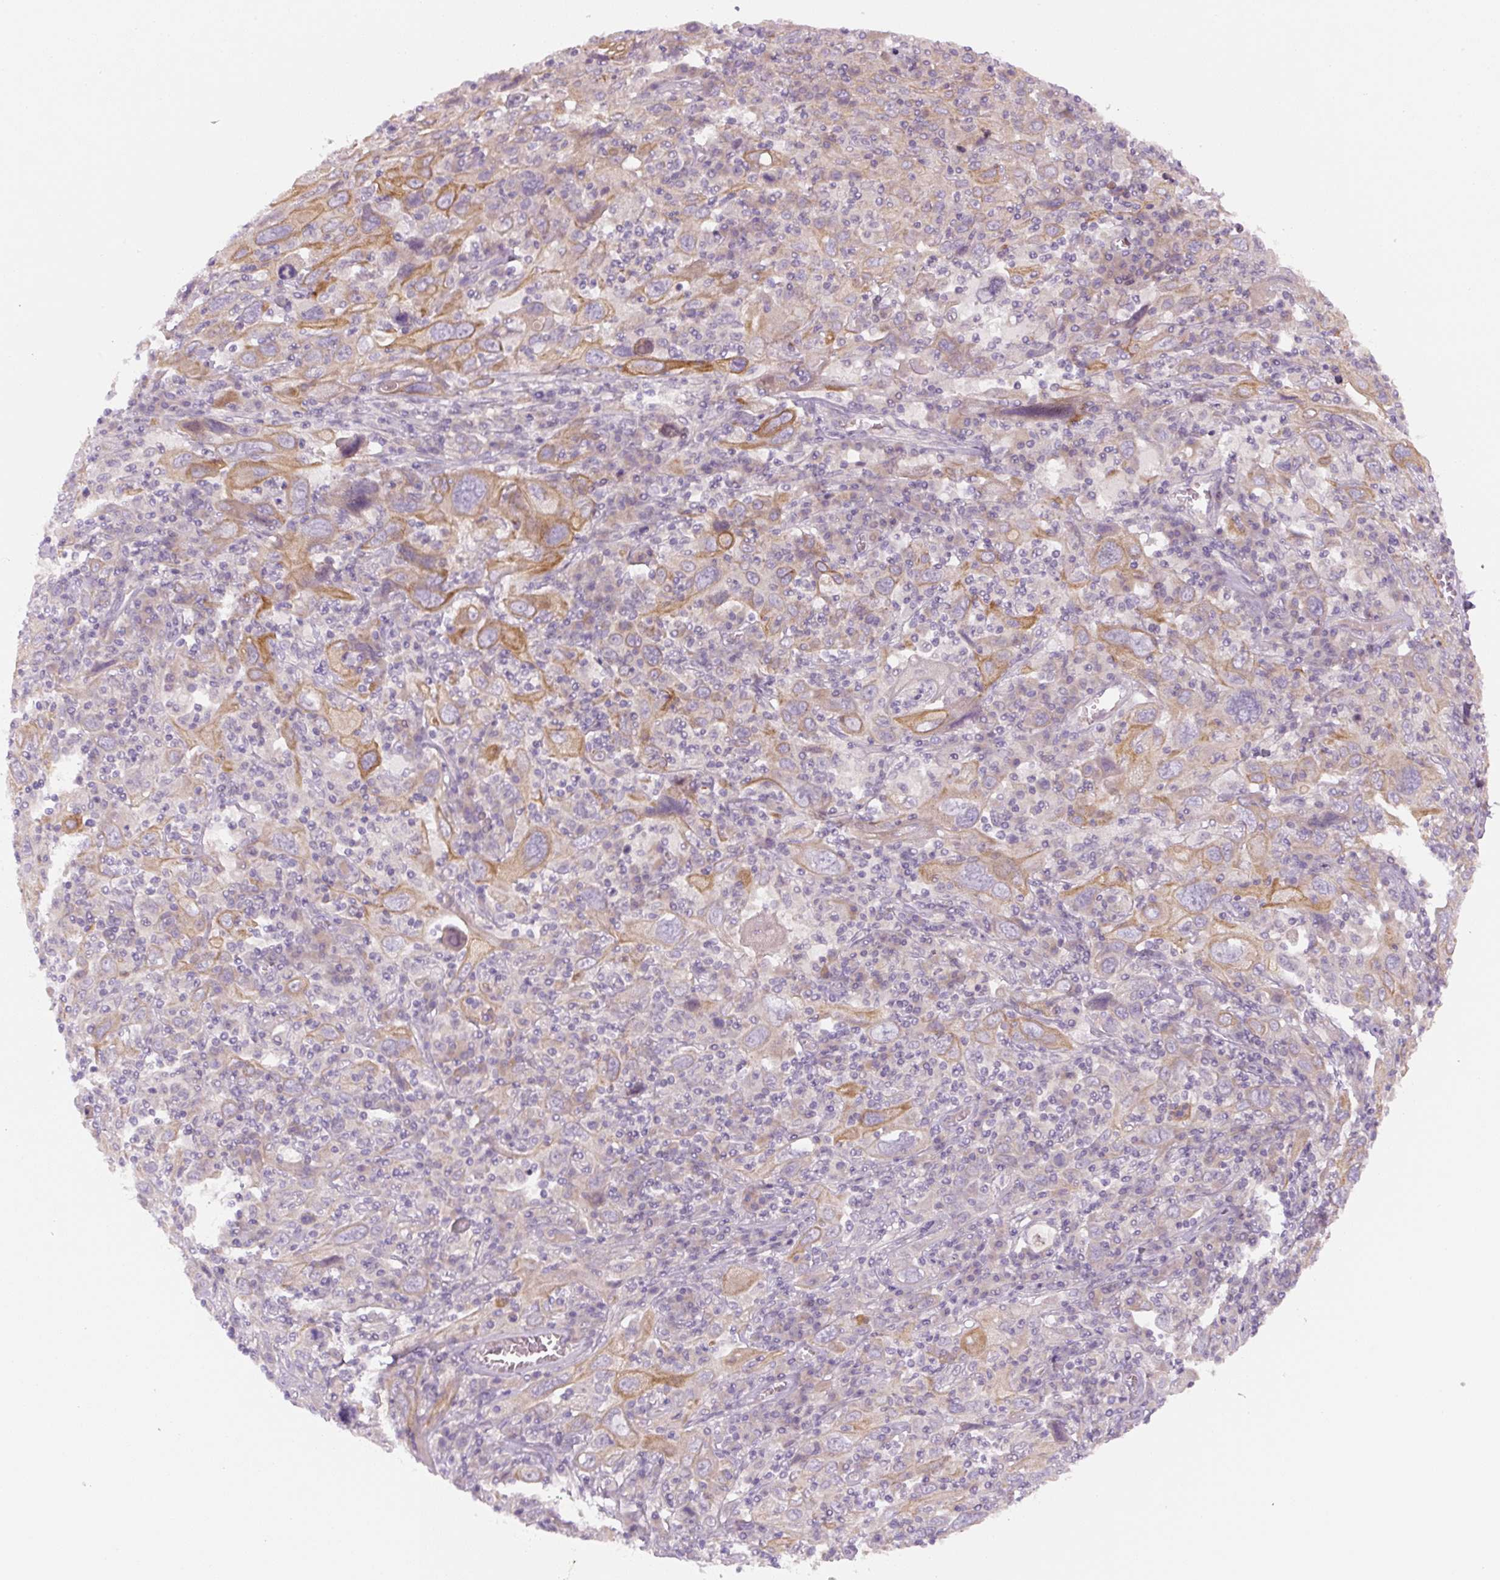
{"staining": {"intensity": "moderate", "quantity": "25%-75%", "location": "cytoplasmic/membranous"}, "tissue": "cervical cancer", "cell_type": "Tumor cells", "image_type": "cancer", "snomed": [{"axis": "morphology", "description": "Squamous cell carcinoma, NOS"}, {"axis": "topography", "description": "Cervix"}], "caption": "Immunohistochemistry image of human cervical squamous cell carcinoma stained for a protein (brown), which shows medium levels of moderate cytoplasmic/membranous positivity in about 25%-75% of tumor cells.", "gene": "YIF1B", "patient": {"sex": "female", "age": 46}}